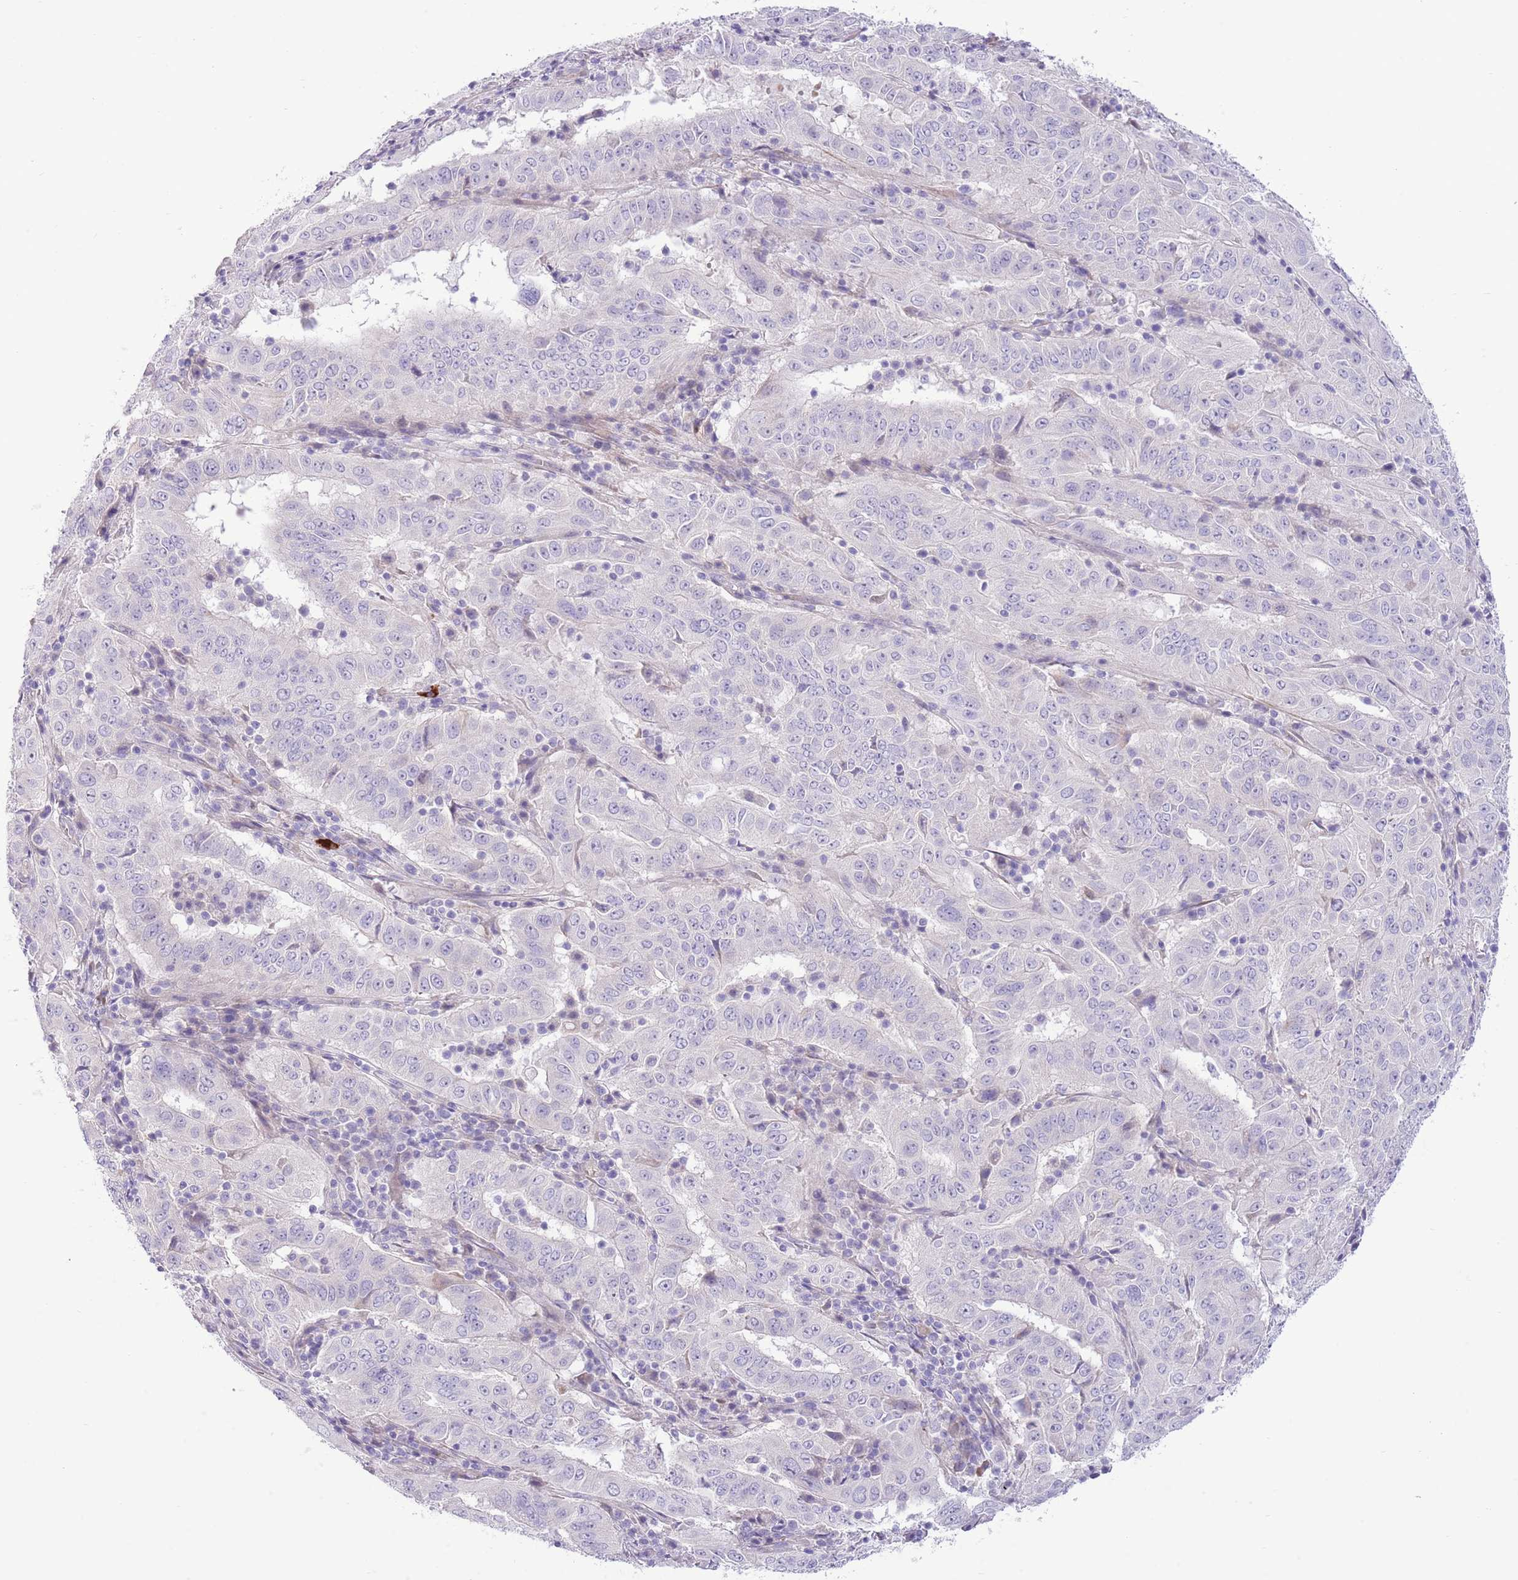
{"staining": {"intensity": "negative", "quantity": "none", "location": "none"}, "tissue": "pancreatic cancer", "cell_type": "Tumor cells", "image_type": "cancer", "snomed": [{"axis": "morphology", "description": "Adenocarcinoma, NOS"}, {"axis": "topography", "description": "Pancreas"}], "caption": "There is no significant expression in tumor cells of pancreatic adenocarcinoma.", "gene": "ZC4H2", "patient": {"sex": "male", "age": 63}}